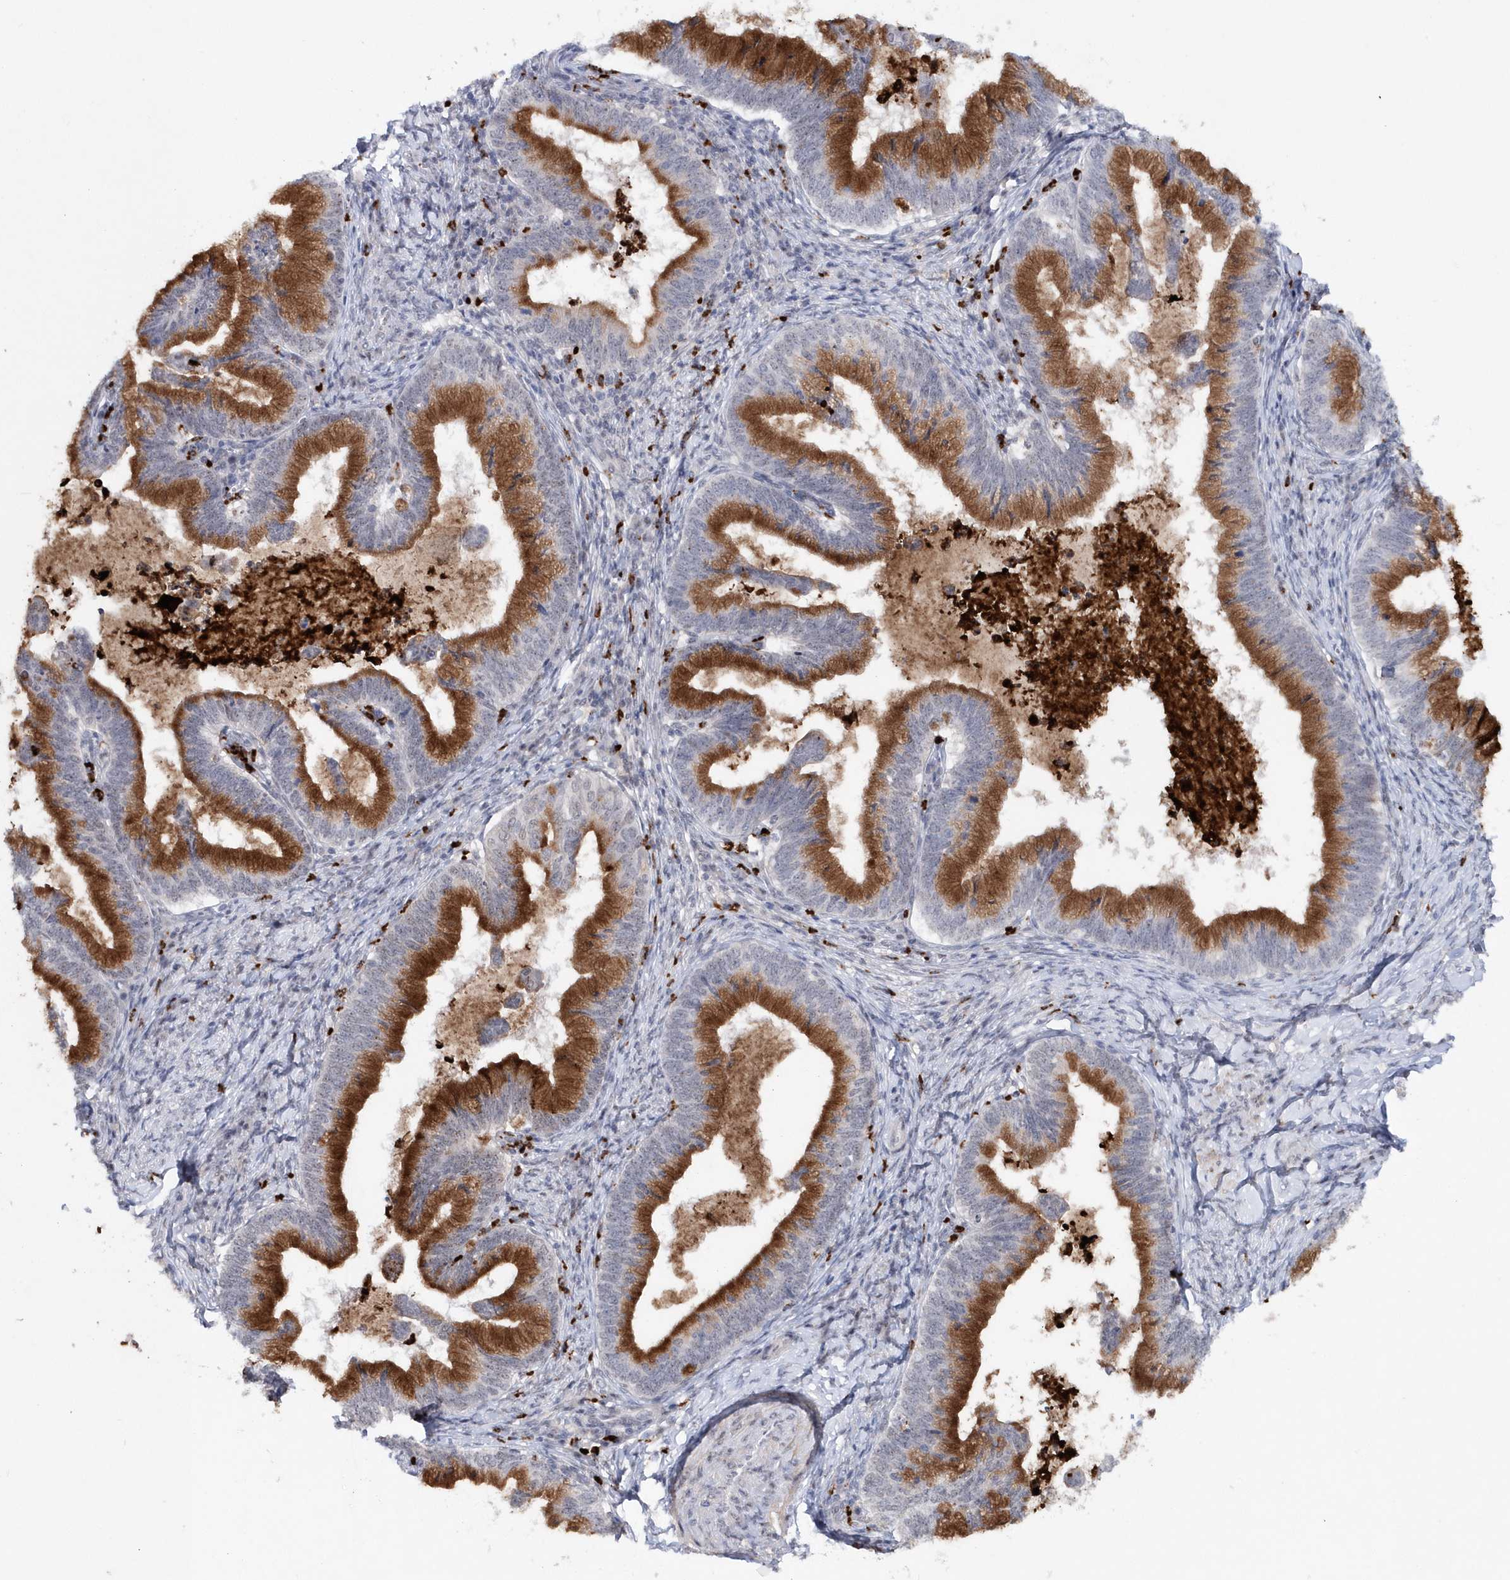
{"staining": {"intensity": "strong", "quantity": ">75%", "location": "cytoplasmic/membranous"}, "tissue": "cervical cancer", "cell_type": "Tumor cells", "image_type": "cancer", "snomed": [{"axis": "morphology", "description": "Adenocarcinoma, NOS"}, {"axis": "topography", "description": "Cervix"}], "caption": "Immunohistochemistry (DAB (3,3'-diaminobenzidine)) staining of human cervical cancer (adenocarcinoma) displays strong cytoplasmic/membranous protein positivity in approximately >75% of tumor cells.", "gene": "ASCL4", "patient": {"sex": "female", "age": 36}}